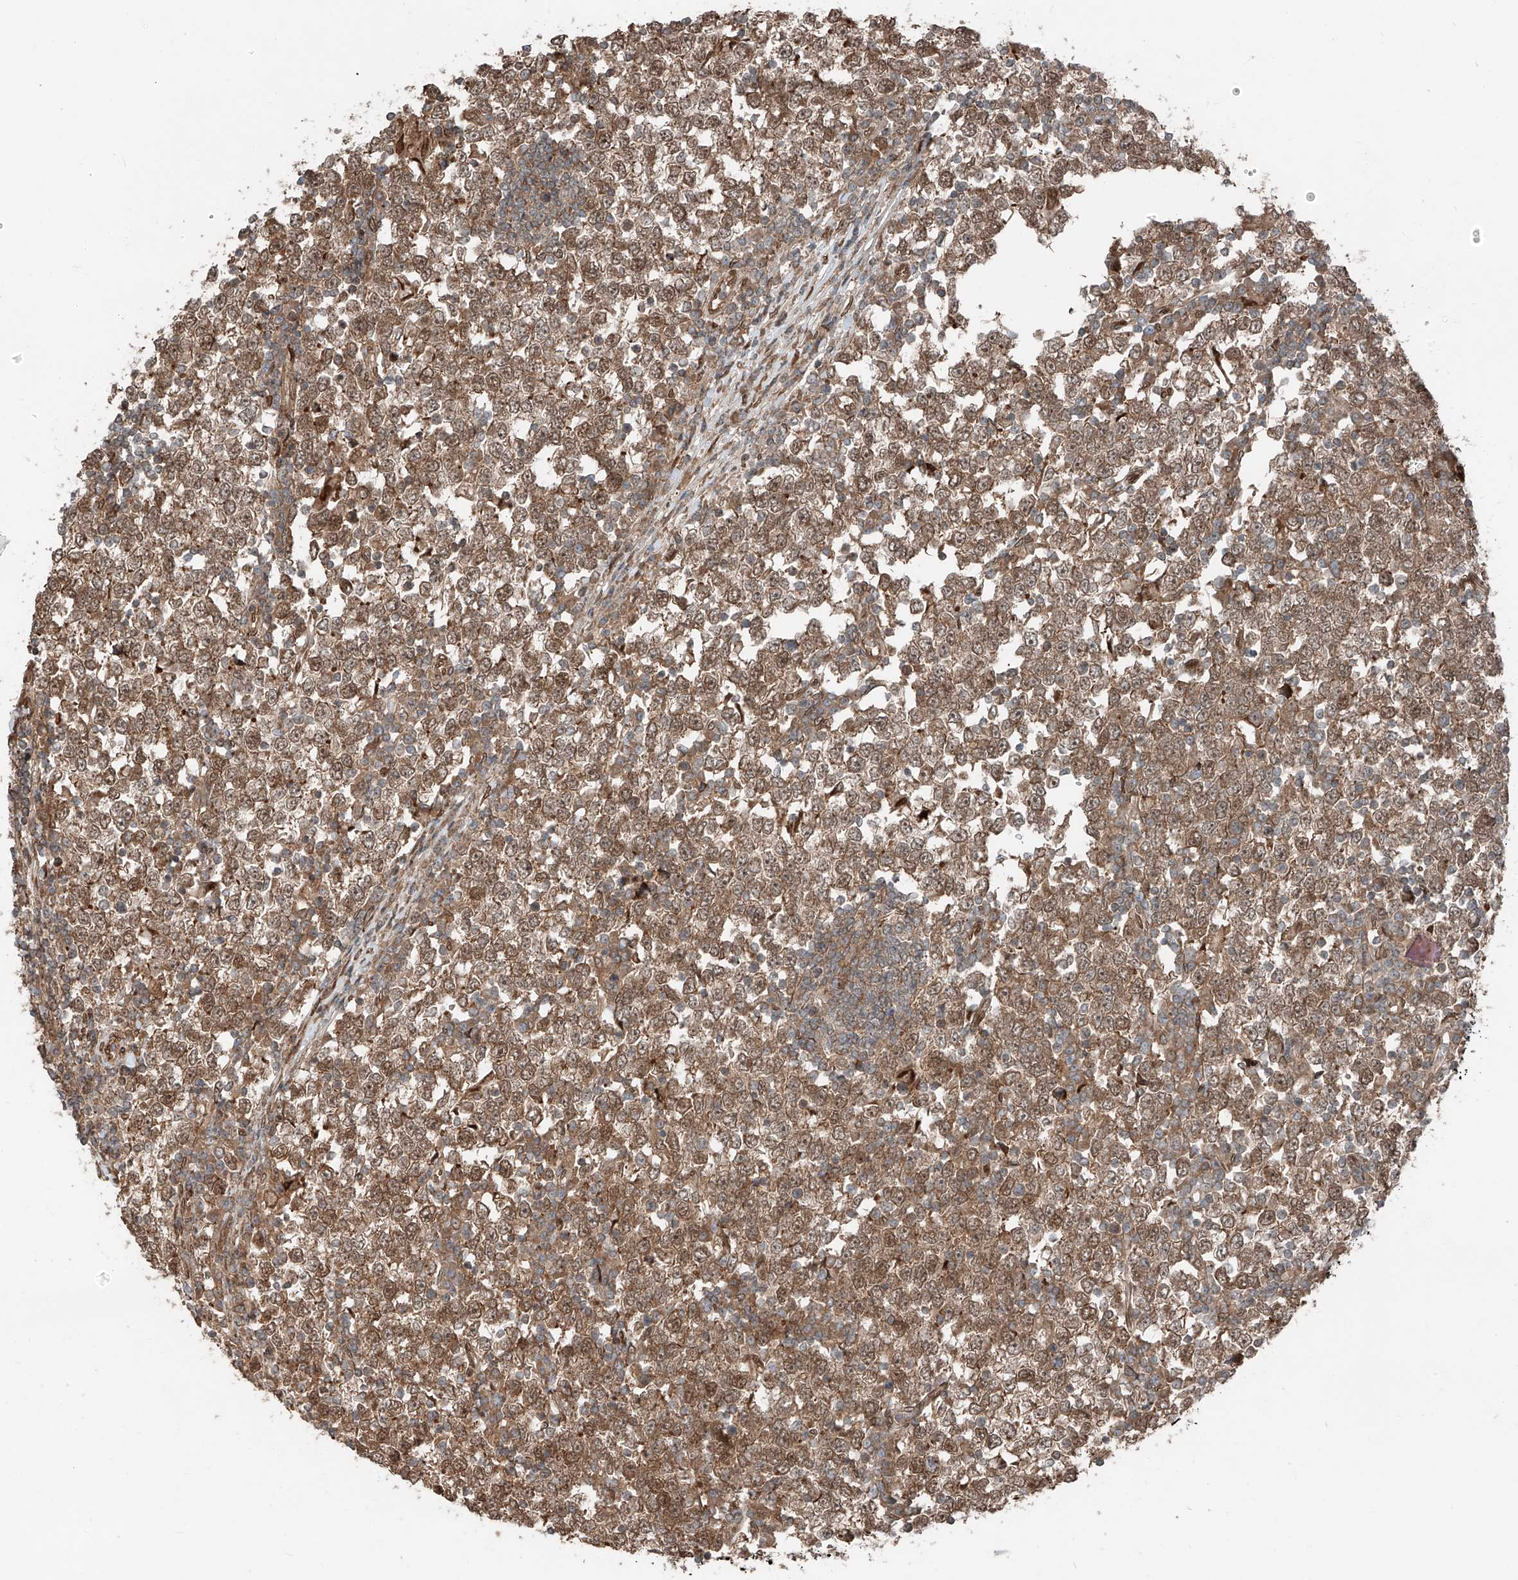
{"staining": {"intensity": "moderate", "quantity": ">75%", "location": "cytoplasmic/membranous,nuclear"}, "tissue": "testis cancer", "cell_type": "Tumor cells", "image_type": "cancer", "snomed": [{"axis": "morphology", "description": "Seminoma, NOS"}, {"axis": "topography", "description": "Testis"}], "caption": "There is medium levels of moderate cytoplasmic/membranous and nuclear expression in tumor cells of seminoma (testis), as demonstrated by immunohistochemical staining (brown color).", "gene": "CEP162", "patient": {"sex": "male", "age": 65}}